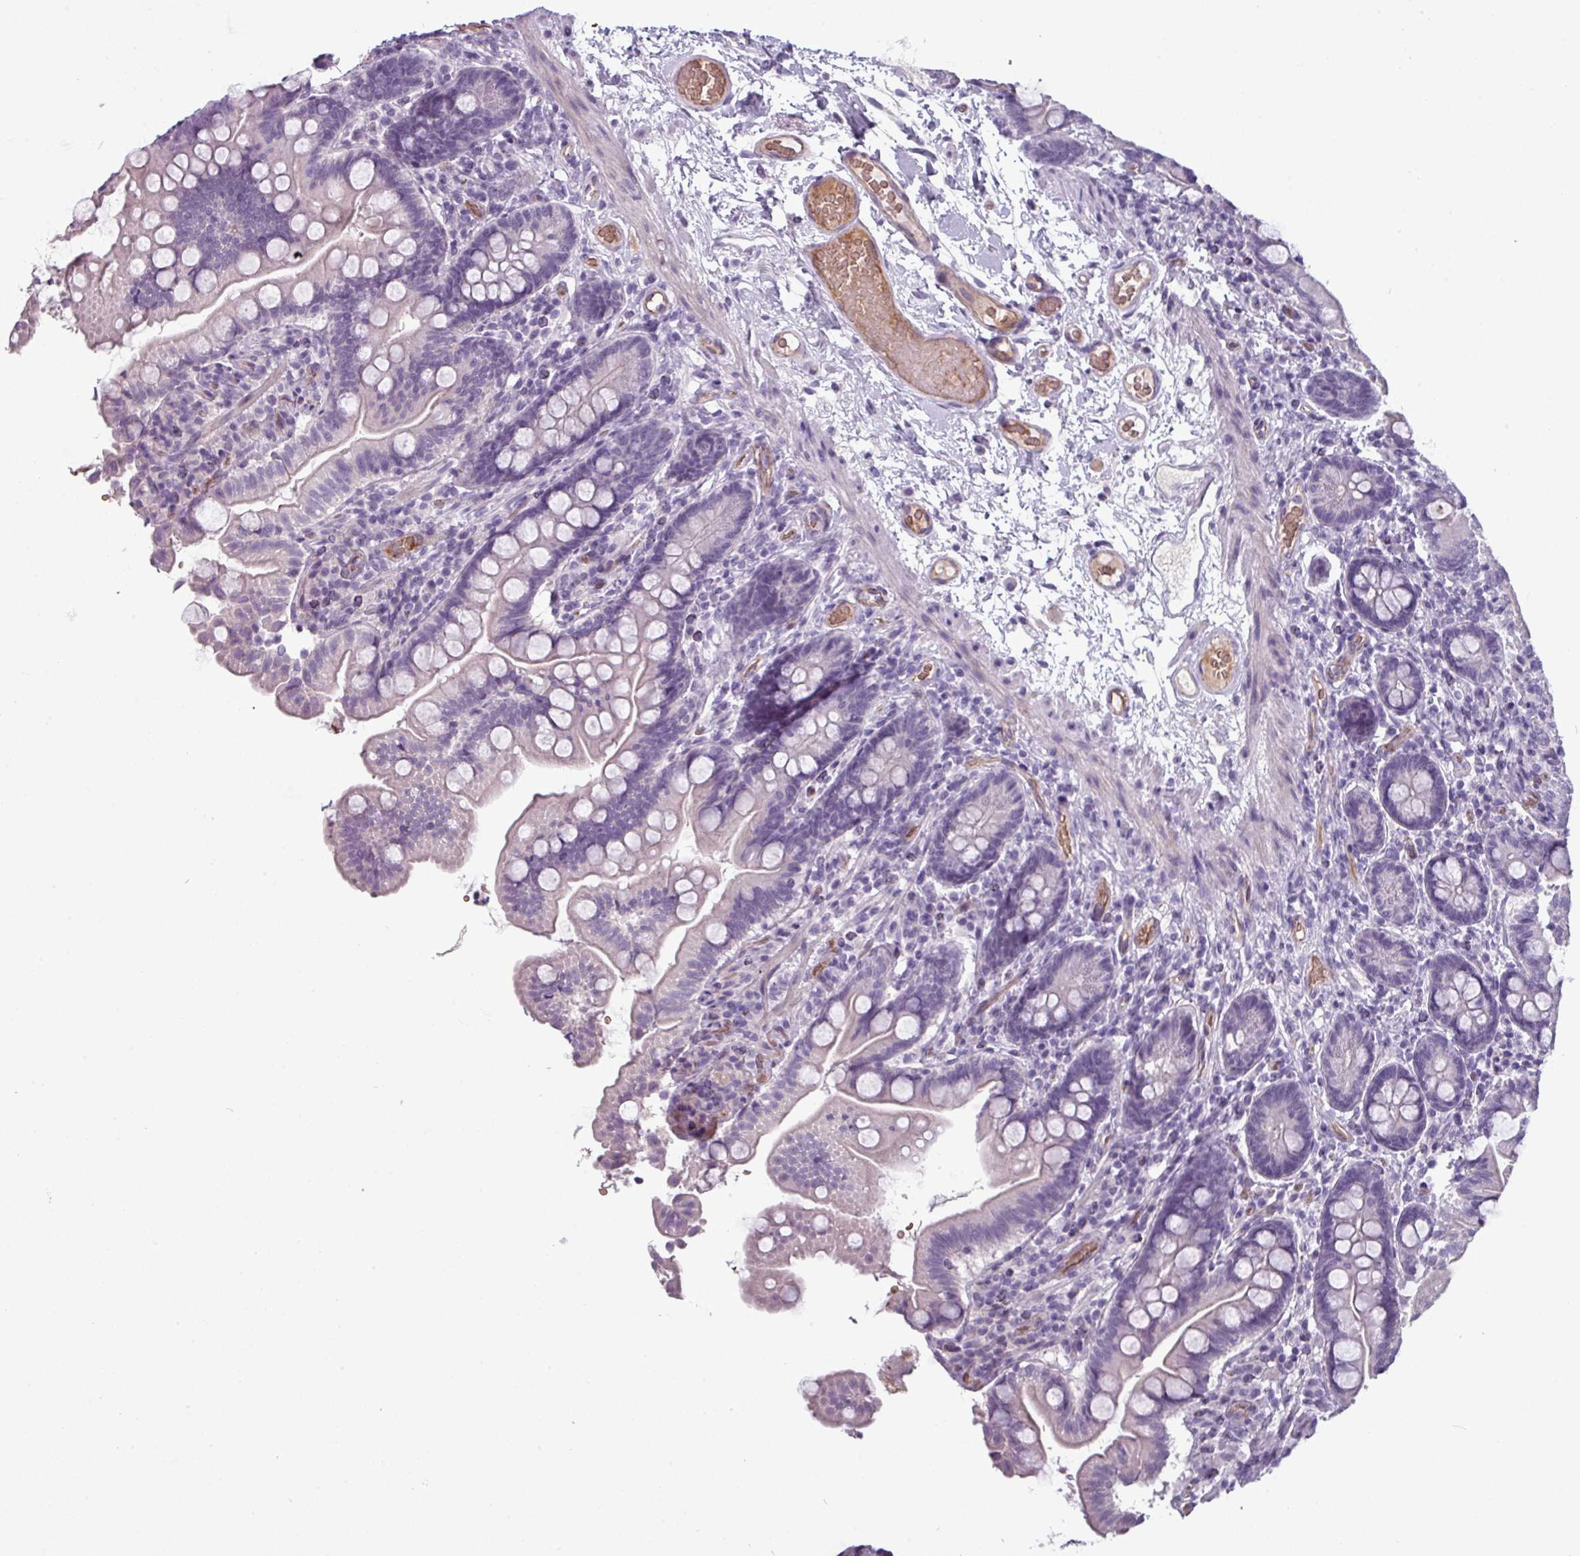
{"staining": {"intensity": "negative", "quantity": "none", "location": "none"}, "tissue": "small intestine", "cell_type": "Glandular cells", "image_type": "normal", "snomed": [{"axis": "morphology", "description": "Normal tissue, NOS"}, {"axis": "topography", "description": "Small intestine"}], "caption": "A micrograph of small intestine stained for a protein exhibits no brown staining in glandular cells.", "gene": "AREL1", "patient": {"sex": "female", "age": 64}}